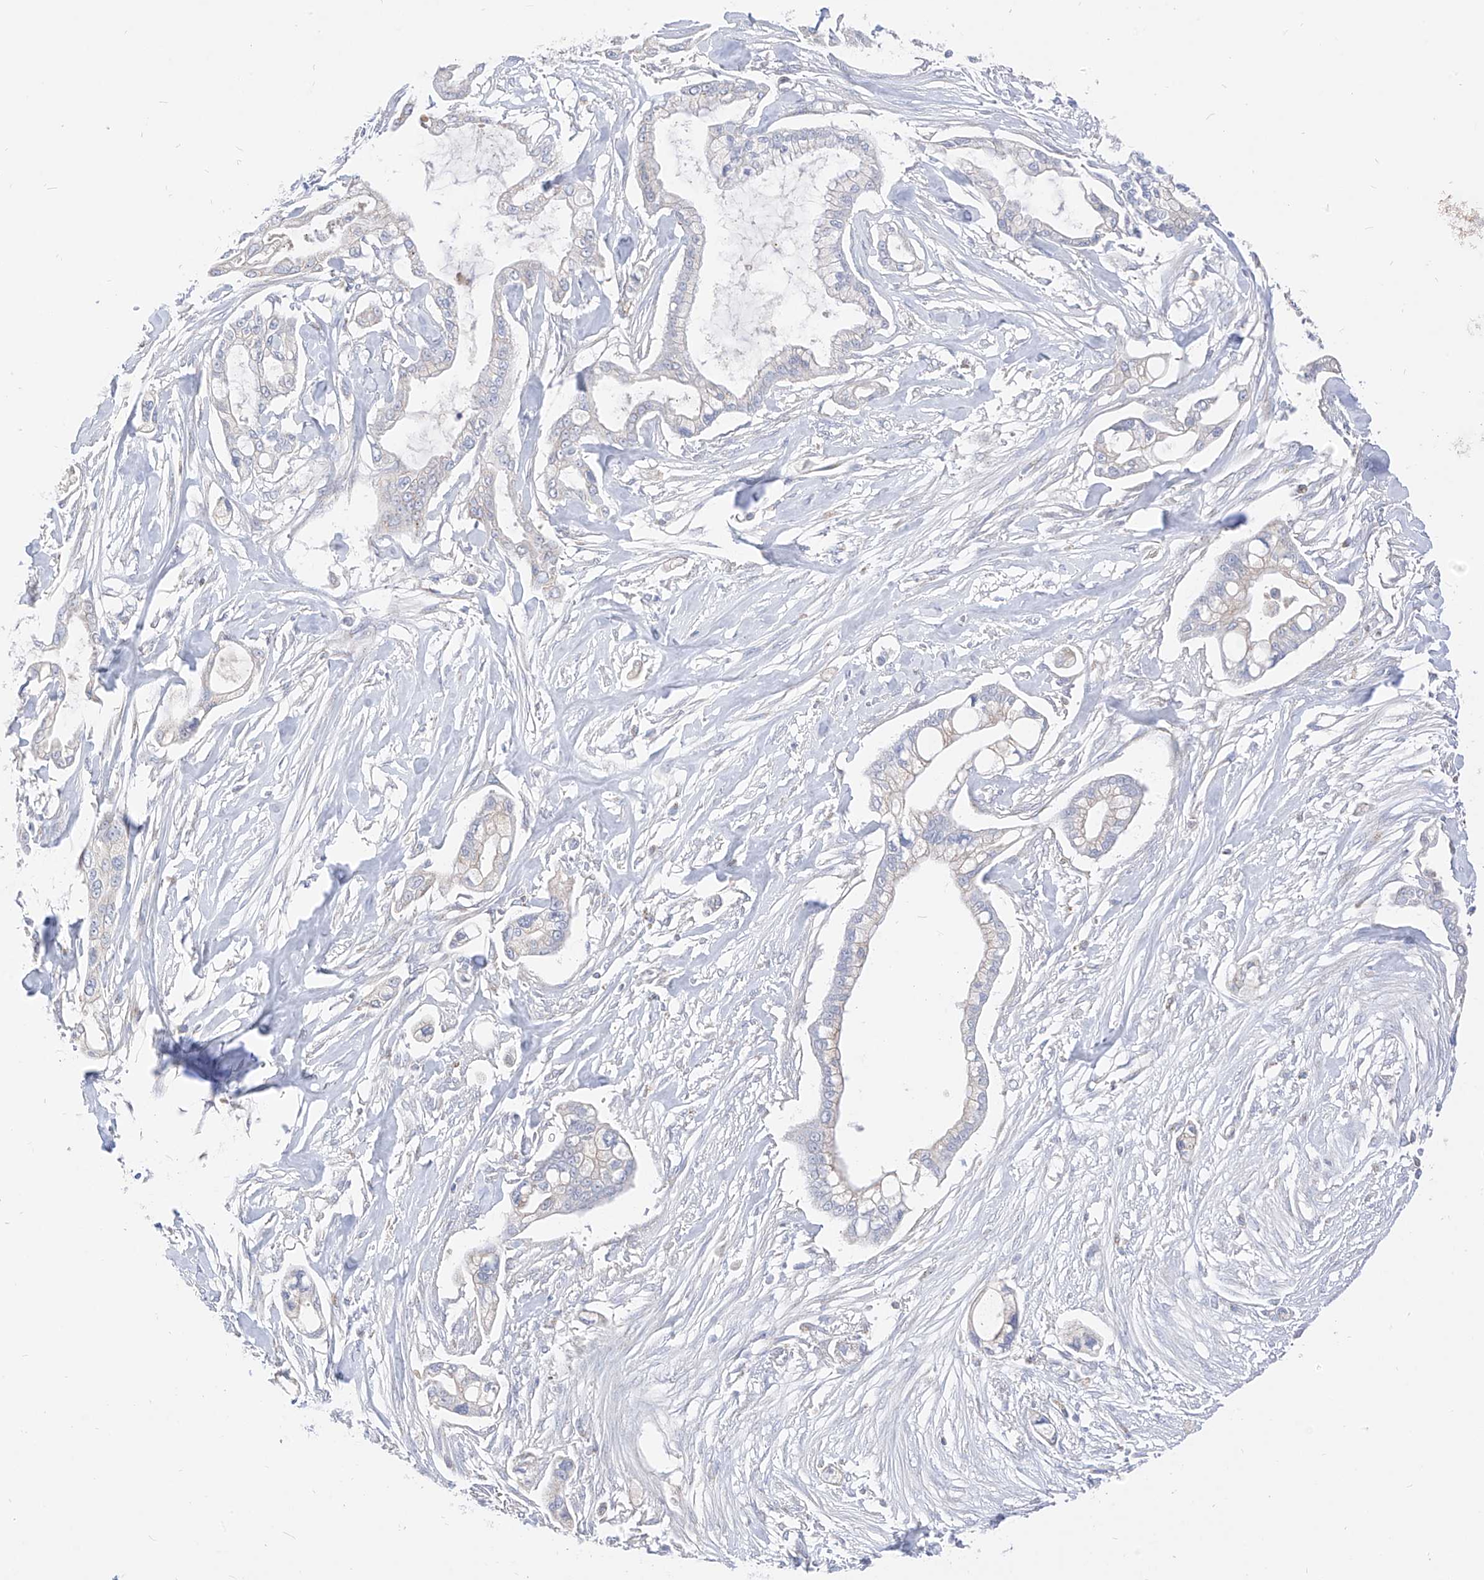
{"staining": {"intensity": "negative", "quantity": "none", "location": "none"}, "tissue": "pancreatic cancer", "cell_type": "Tumor cells", "image_type": "cancer", "snomed": [{"axis": "morphology", "description": "Adenocarcinoma, NOS"}, {"axis": "topography", "description": "Pancreas"}], "caption": "This is a image of IHC staining of pancreatic cancer (adenocarcinoma), which shows no positivity in tumor cells.", "gene": "RASA2", "patient": {"sex": "male", "age": 68}}